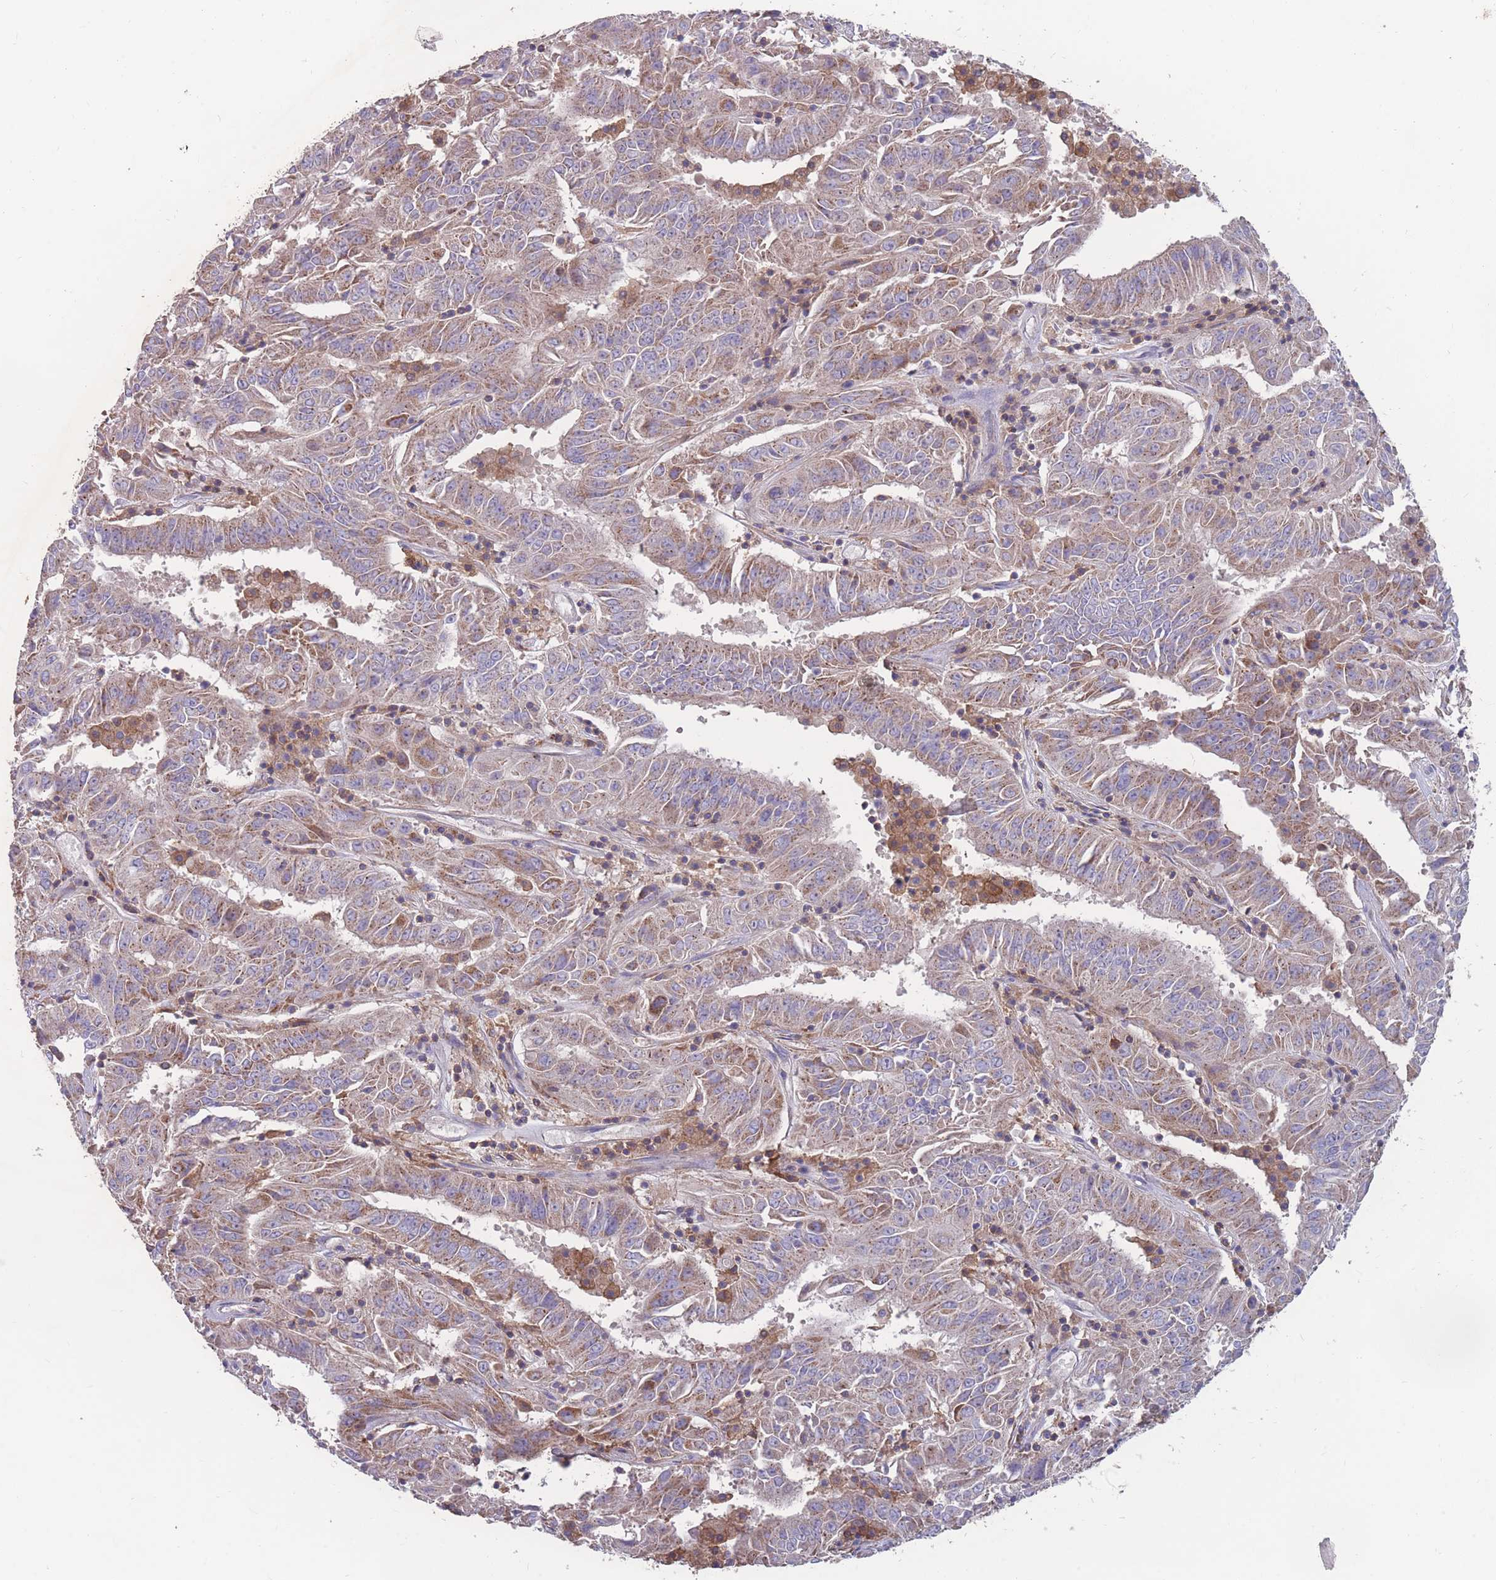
{"staining": {"intensity": "weak", "quantity": "25%-75%", "location": "cytoplasmic/membranous"}, "tissue": "pancreatic cancer", "cell_type": "Tumor cells", "image_type": "cancer", "snomed": [{"axis": "morphology", "description": "Adenocarcinoma, NOS"}, {"axis": "topography", "description": "Pancreas"}], "caption": "A low amount of weak cytoplasmic/membranous staining is identified in about 25%-75% of tumor cells in adenocarcinoma (pancreatic) tissue.", "gene": "CD33", "patient": {"sex": "male", "age": 63}}